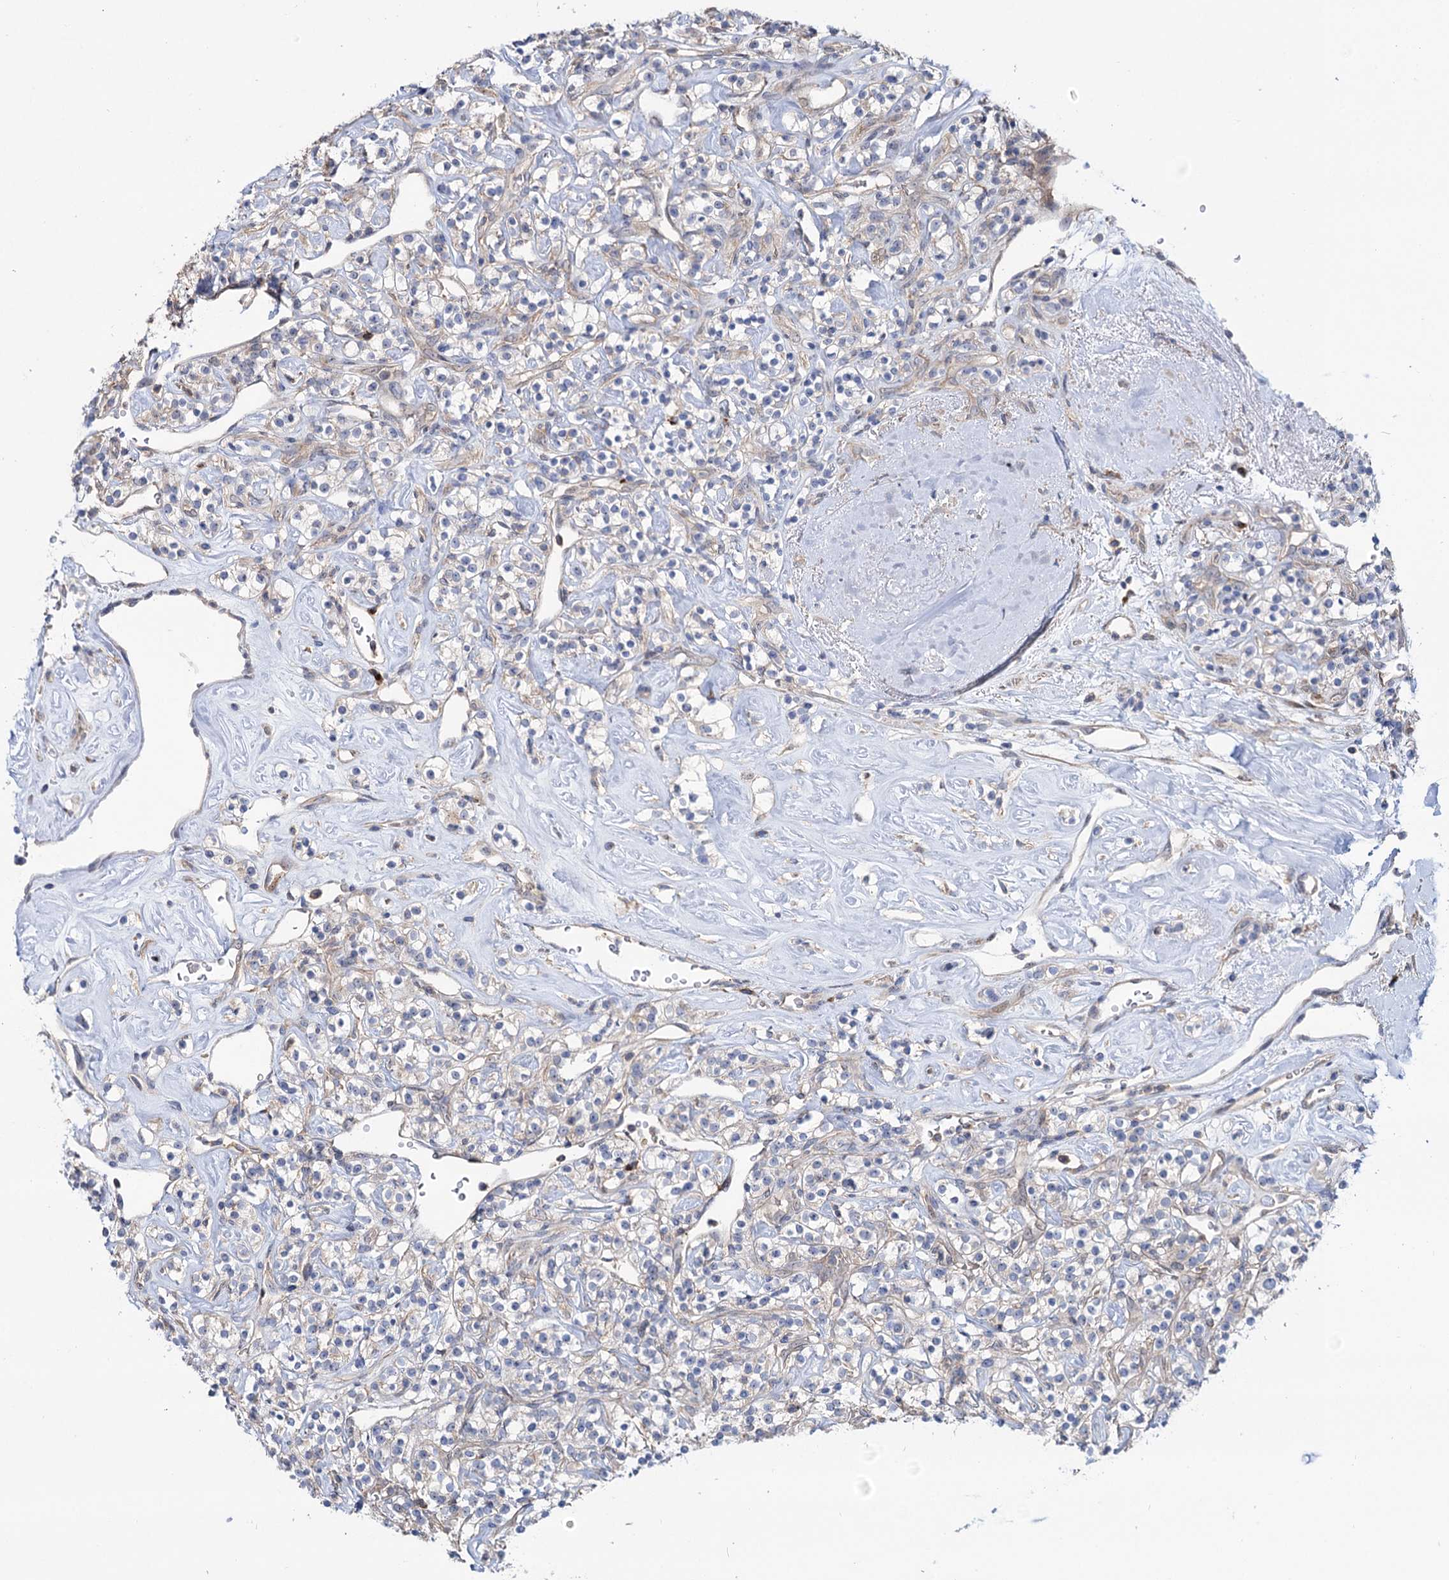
{"staining": {"intensity": "negative", "quantity": "none", "location": "none"}, "tissue": "renal cancer", "cell_type": "Tumor cells", "image_type": "cancer", "snomed": [{"axis": "morphology", "description": "Adenocarcinoma, NOS"}, {"axis": "topography", "description": "Kidney"}], "caption": "There is no significant expression in tumor cells of renal adenocarcinoma.", "gene": "SEC24A", "patient": {"sex": "male", "age": 77}}